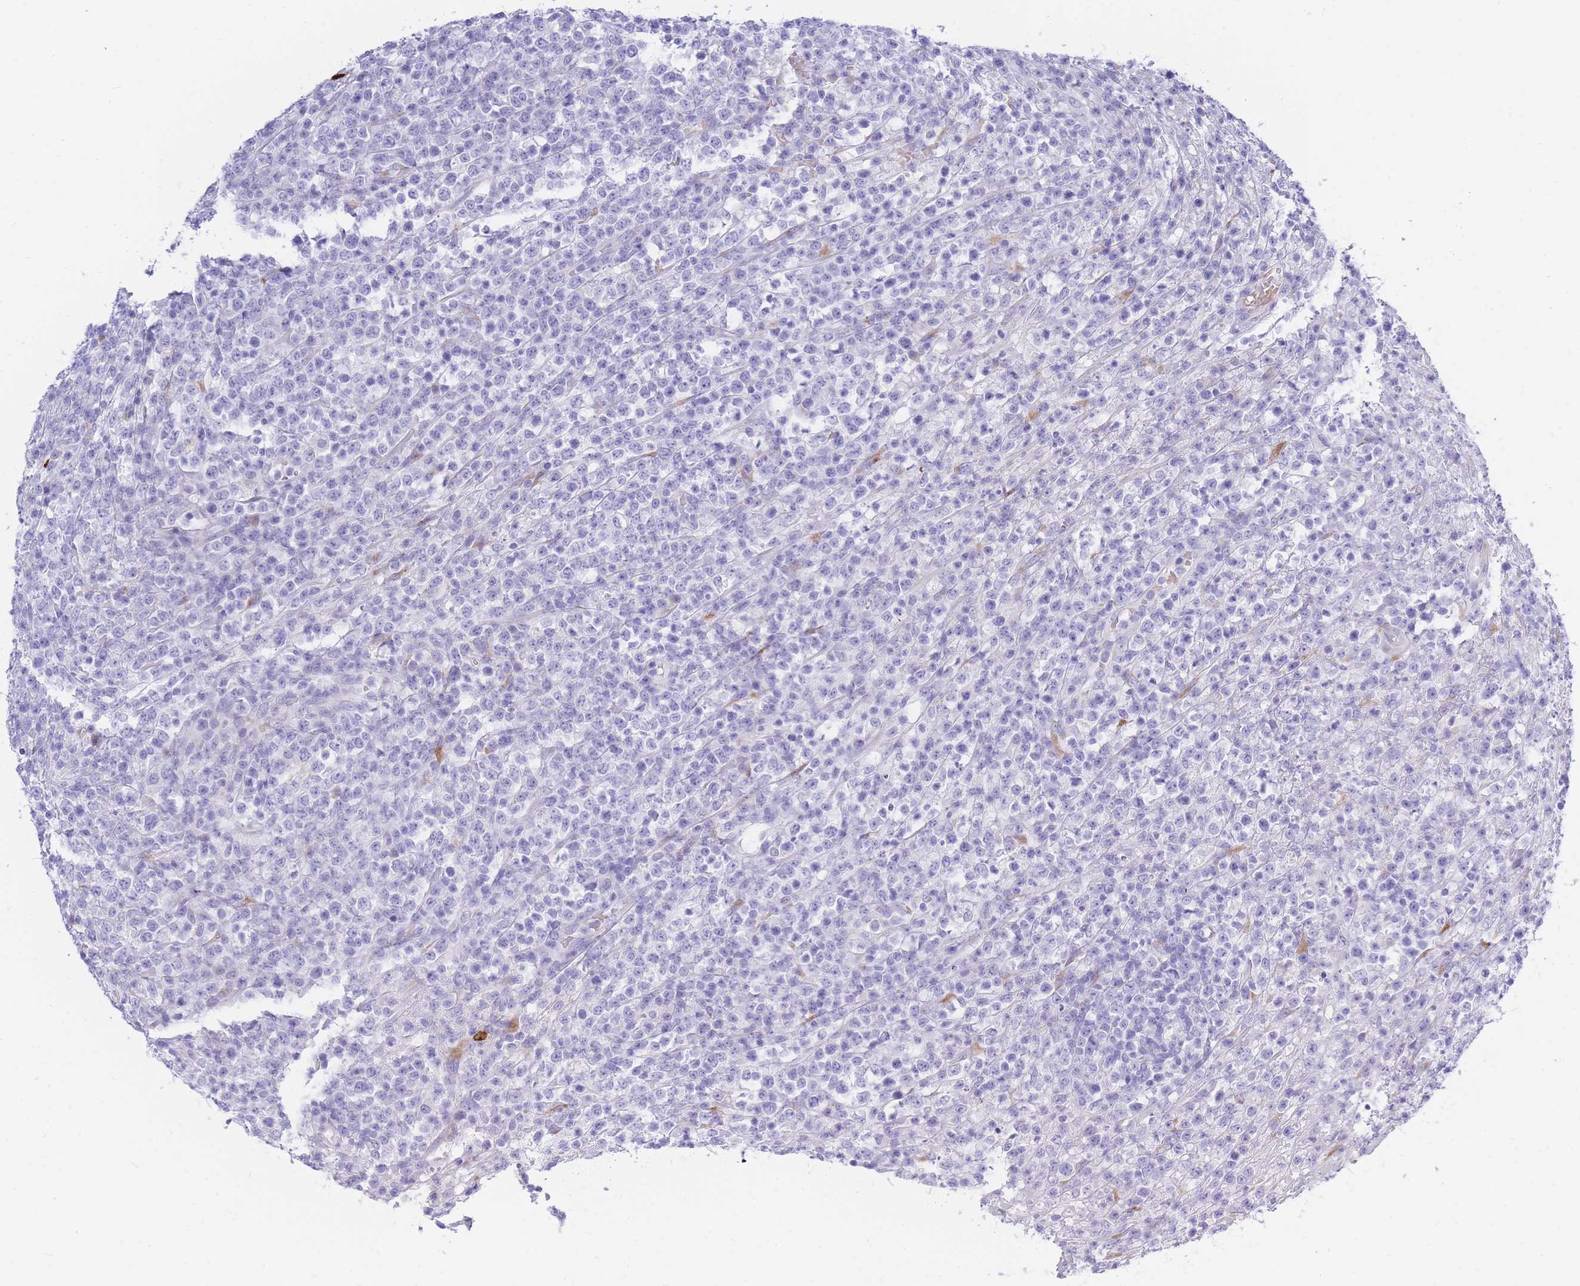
{"staining": {"intensity": "negative", "quantity": "none", "location": "none"}, "tissue": "lymphoma", "cell_type": "Tumor cells", "image_type": "cancer", "snomed": [{"axis": "morphology", "description": "Malignant lymphoma, non-Hodgkin's type, High grade"}, {"axis": "topography", "description": "Colon"}], "caption": "Tumor cells show no significant positivity in high-grade malignant lymphoma, non-Hodgkin's type.", "gene": "TPSD1", "patient": {"sex": "female", "age": 53}}